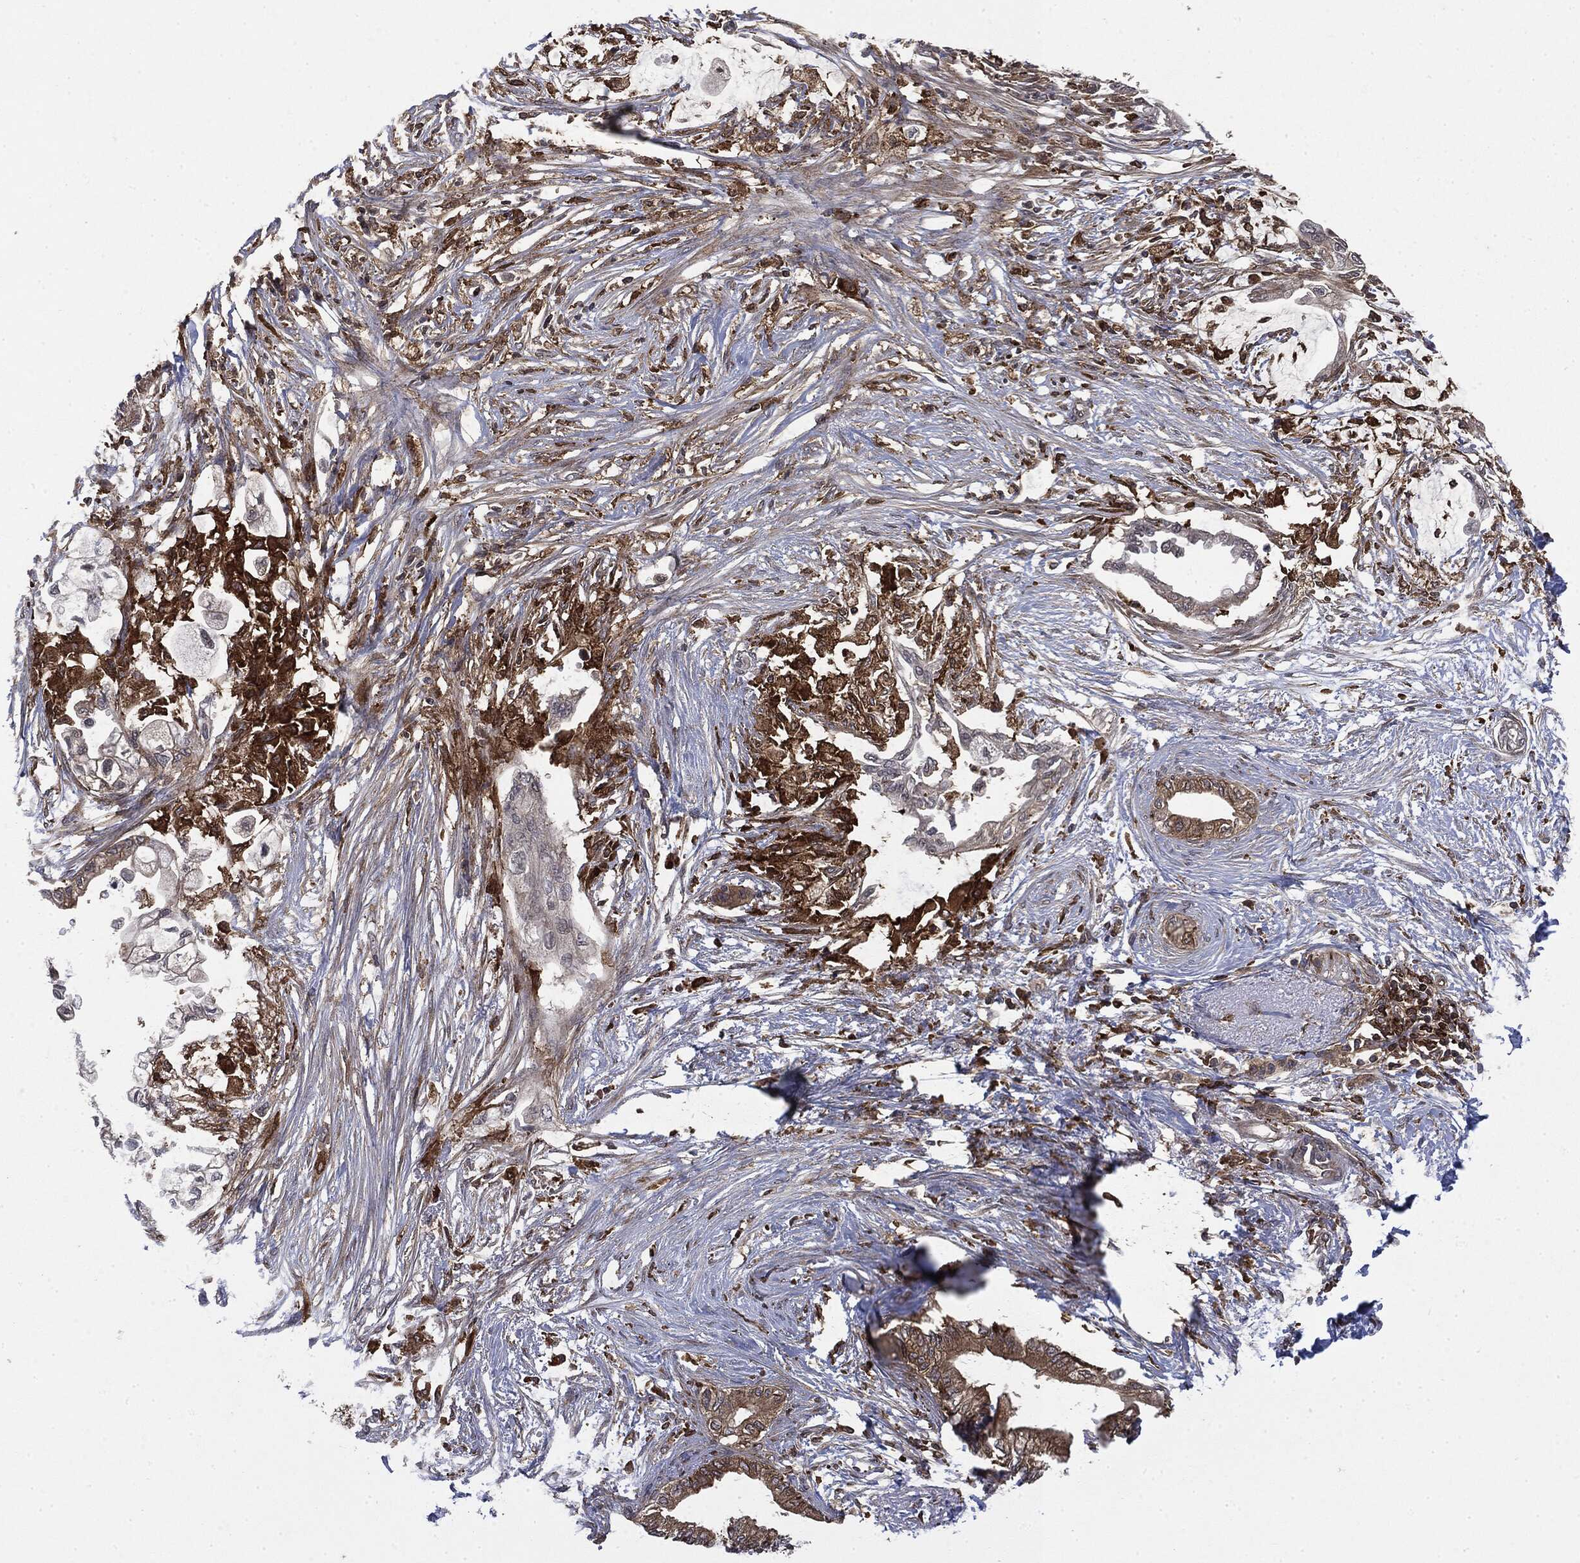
{"staining": {"intensity": "negative", "quantity": "none", "location": "none"}, "tissue": "pancreatic cancer", "cell_type": "Tumor cells", "image_type": "cancer", "snomed": [{"axis": "morphology", "description": "Normal tissue, NOS"}, {"axis": "morphology", "description": "Adenocarcinoma, NOS"}, {"axis": "topography", "description": "Pancreas"}, {"axis": "topography", "description": "Duodenum"}], "caption": "Immunohistochemistry (IHC) of pancreatic adenocarcinoma shows no expression in tumor cells. Nuclei are stained in blue.", "gene": "SNX5", "patient": {"sex": "female", "age": 60}}